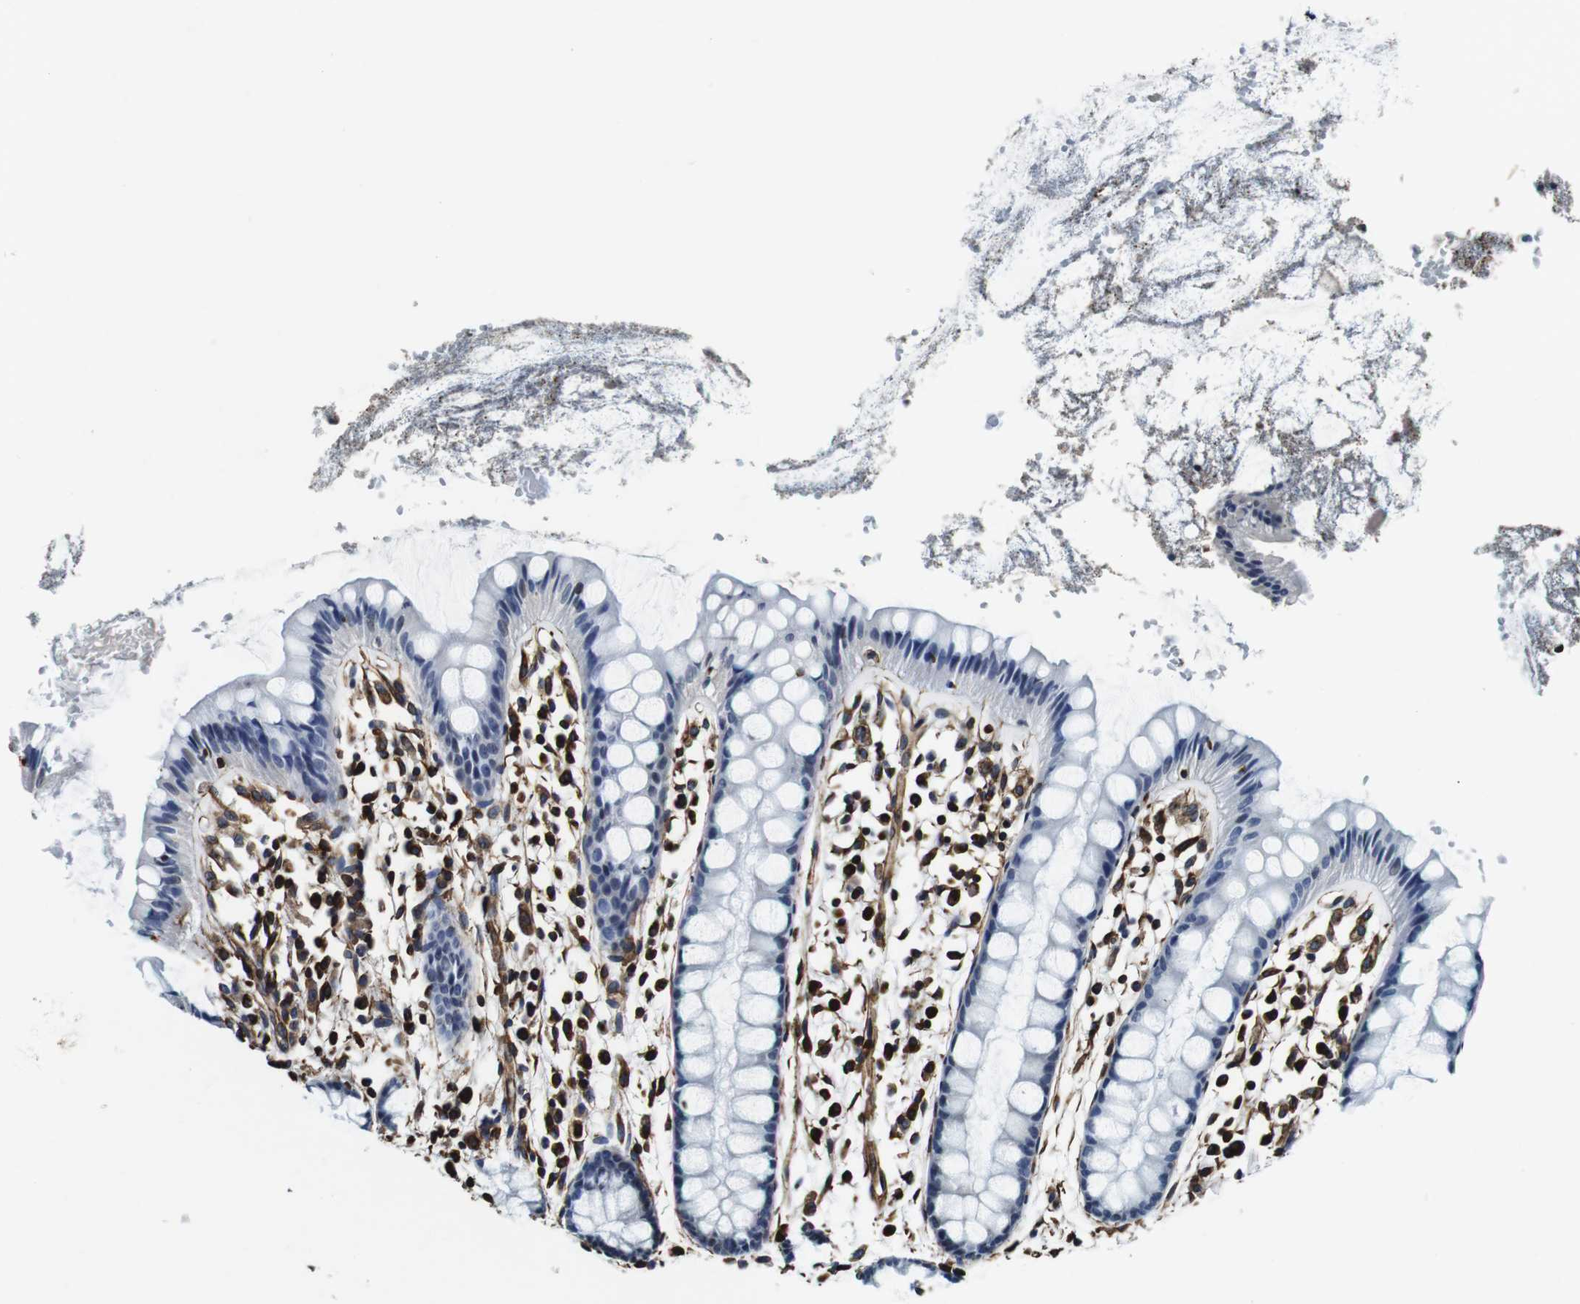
{"staining": {"intensity": "negative", "quantity": "none", "location": "none"}, "tissue": "rectum", "cell_type": "Glandular cells", "image_type": "normal", "snomed": [{"axis": "morphology", "description": "Normal tissue, NOS"}, {"axis": "topography", "description": "Rectum"}], "caption": "DAB immunohistochemical staining of normal human rectum displays no significant positivity in glandular cells.", "gene": "GJE1", "patient": {"sex": "female", "age": 66}}